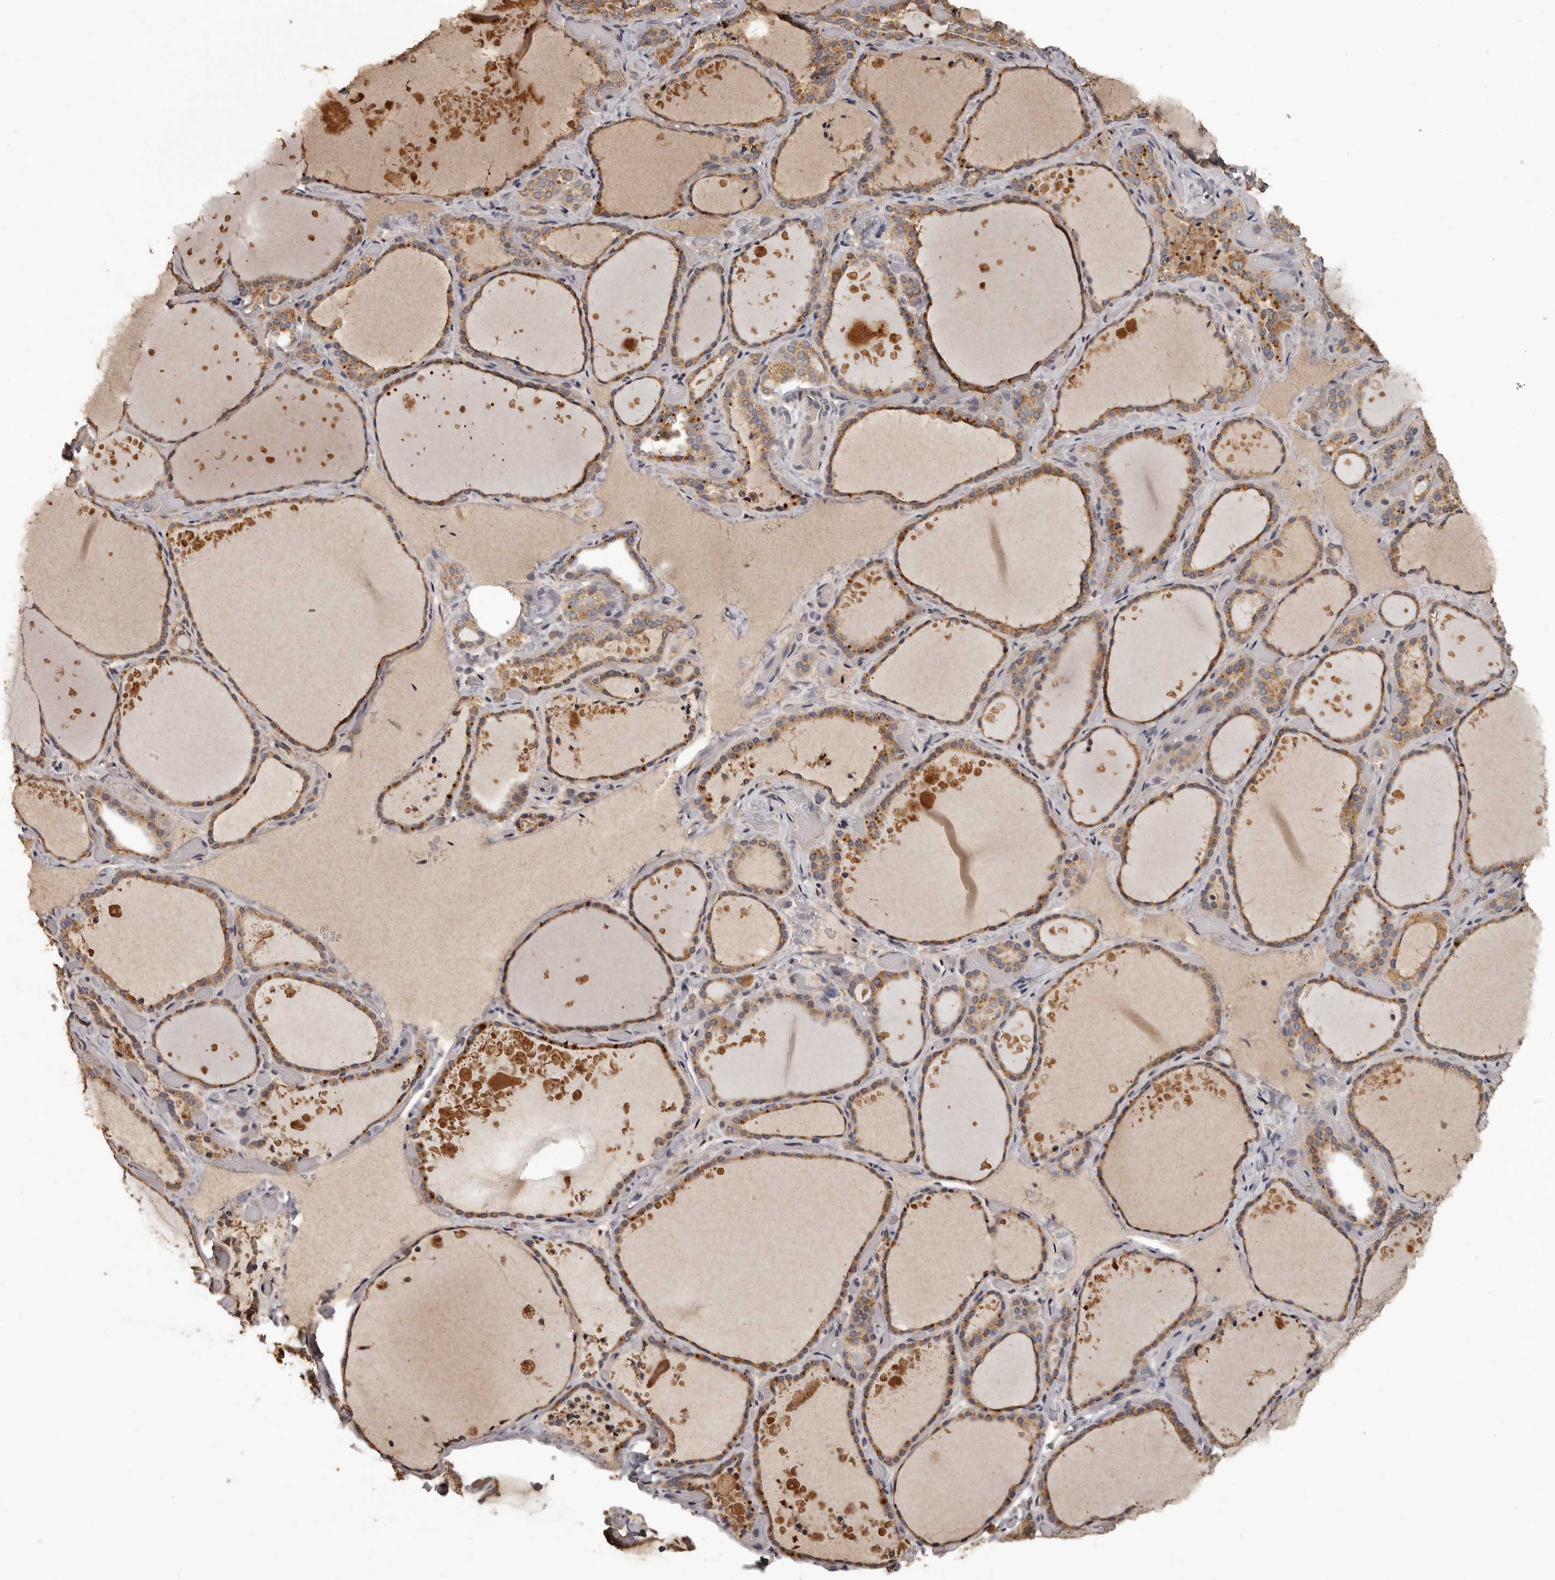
{"staining": {"intensity": "moderate", "quantity": ">75%", "location": "cytoplasmic/membranous"}, "tissue": "thyroid gland", "cell_type": "Glandular cells", "image_type": "normal", "snomed": [{"axis": "morphology", "description": "Normal tissue, NOS"}, {"axis": "topography", "description": "Thyroid gland"}], "caption": "Unremarkable thyroid gland shows moderate cytoplasmic/membranous positivity in about >75% of glandular cells, visualized by immunohistochemistry. (DAB (3,3'-diaminobenzidine) IHC with brightfield microscopy, high magnification).", "gene": "MGAT5", "patient": {"sex": "female", "age": 44}}